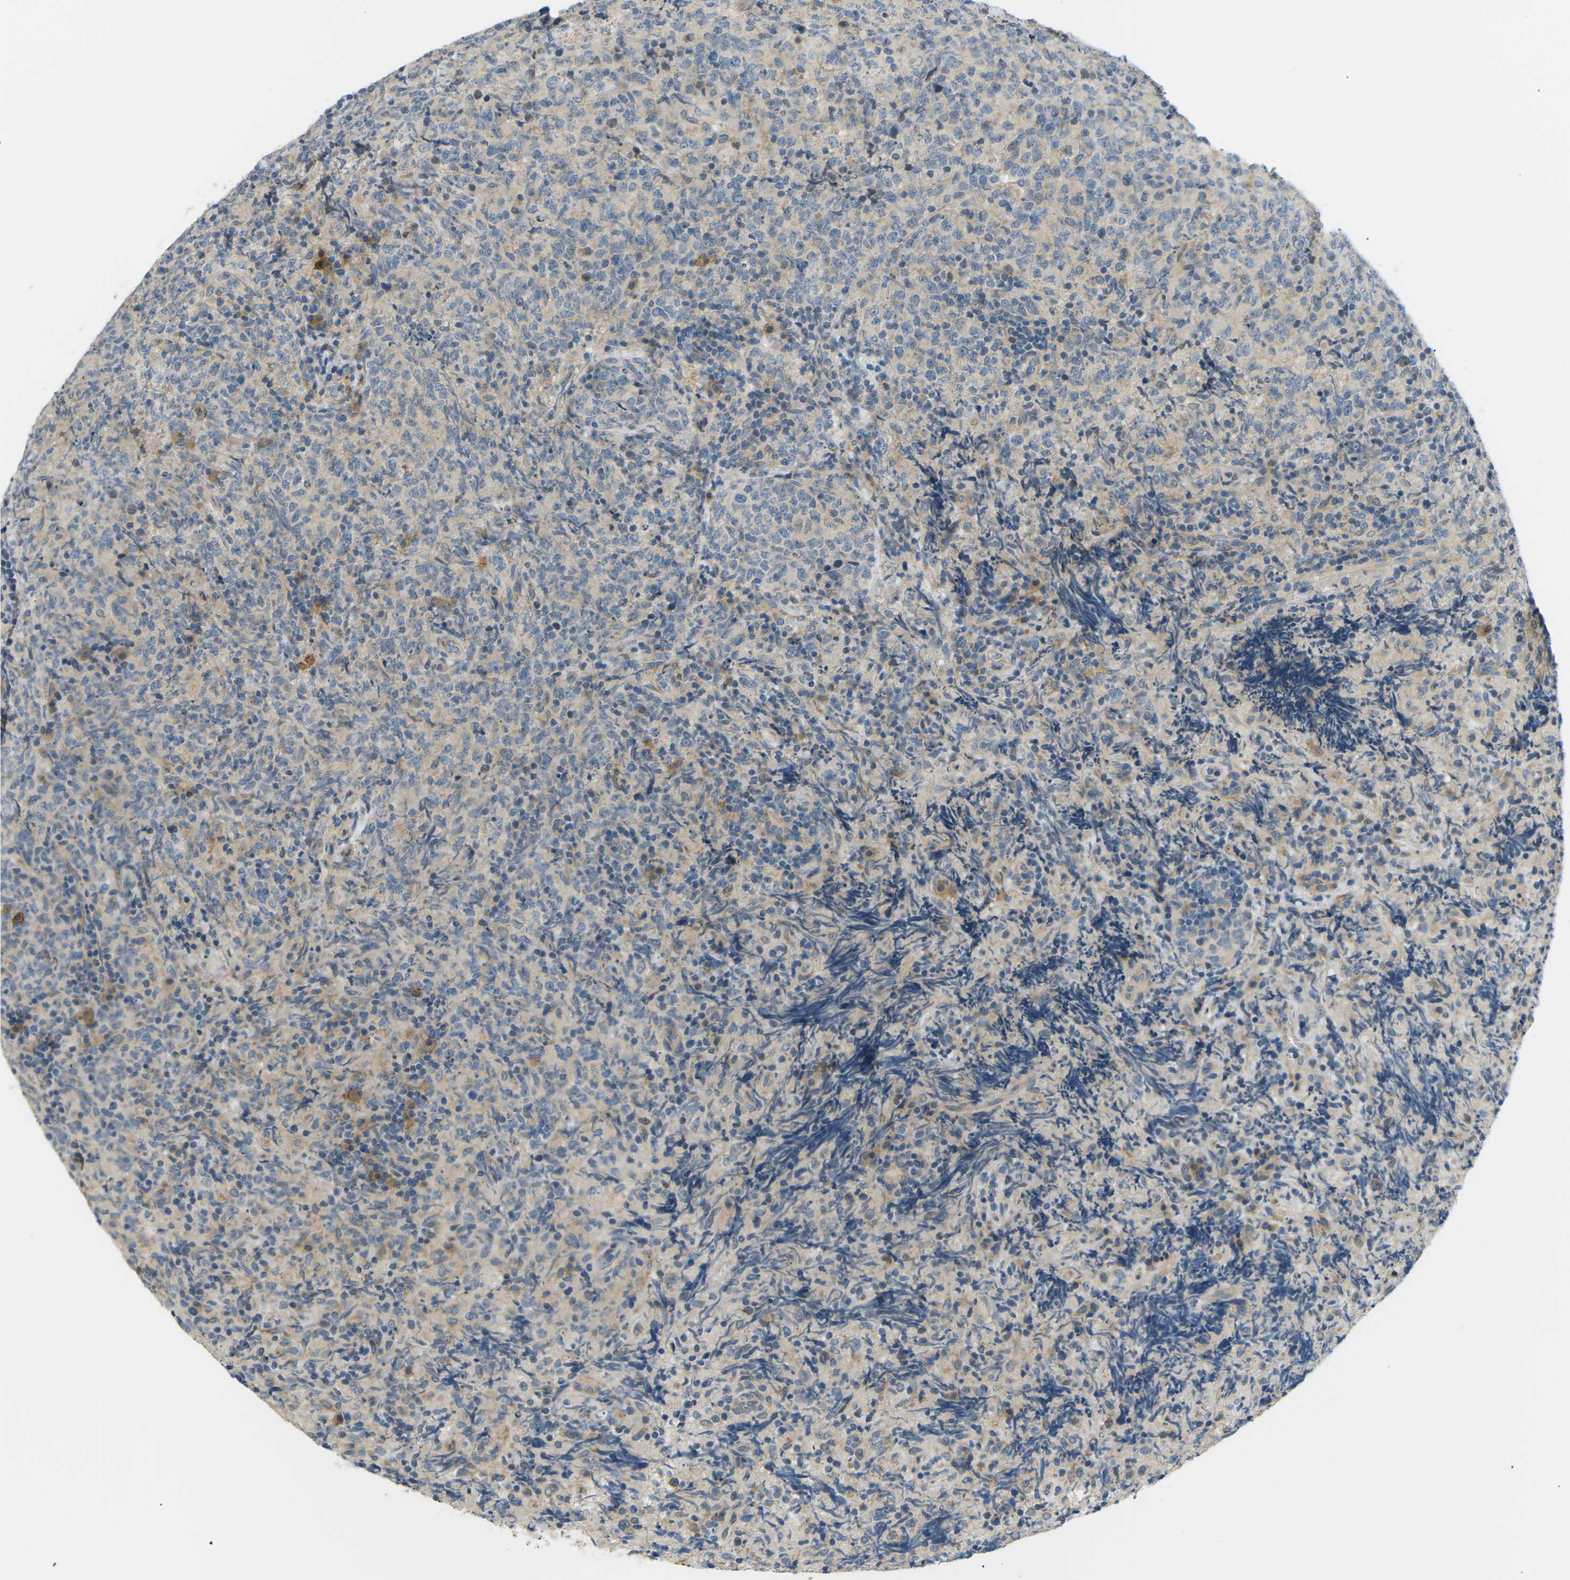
{"staining": {"intensity": "negative", "quantity": "none", "location": "none"}, "tissue": "lymphoma", "cell_type": "Tumor cells", "image_type": "cancer", "snomed": [{"axis": "morphology", "description": "Malignant lymphoma, non-Hodgkin's type, High grade"}, {"axis": "topography", "description": "Tonsil"}], "caption": "A high-resolution photomicrograph shows IHC staining of lymphoma, which displays no significant expression in tumor cells.", "gene": "TBC1D8", "patient": {"sex": "female", "age": 36}}